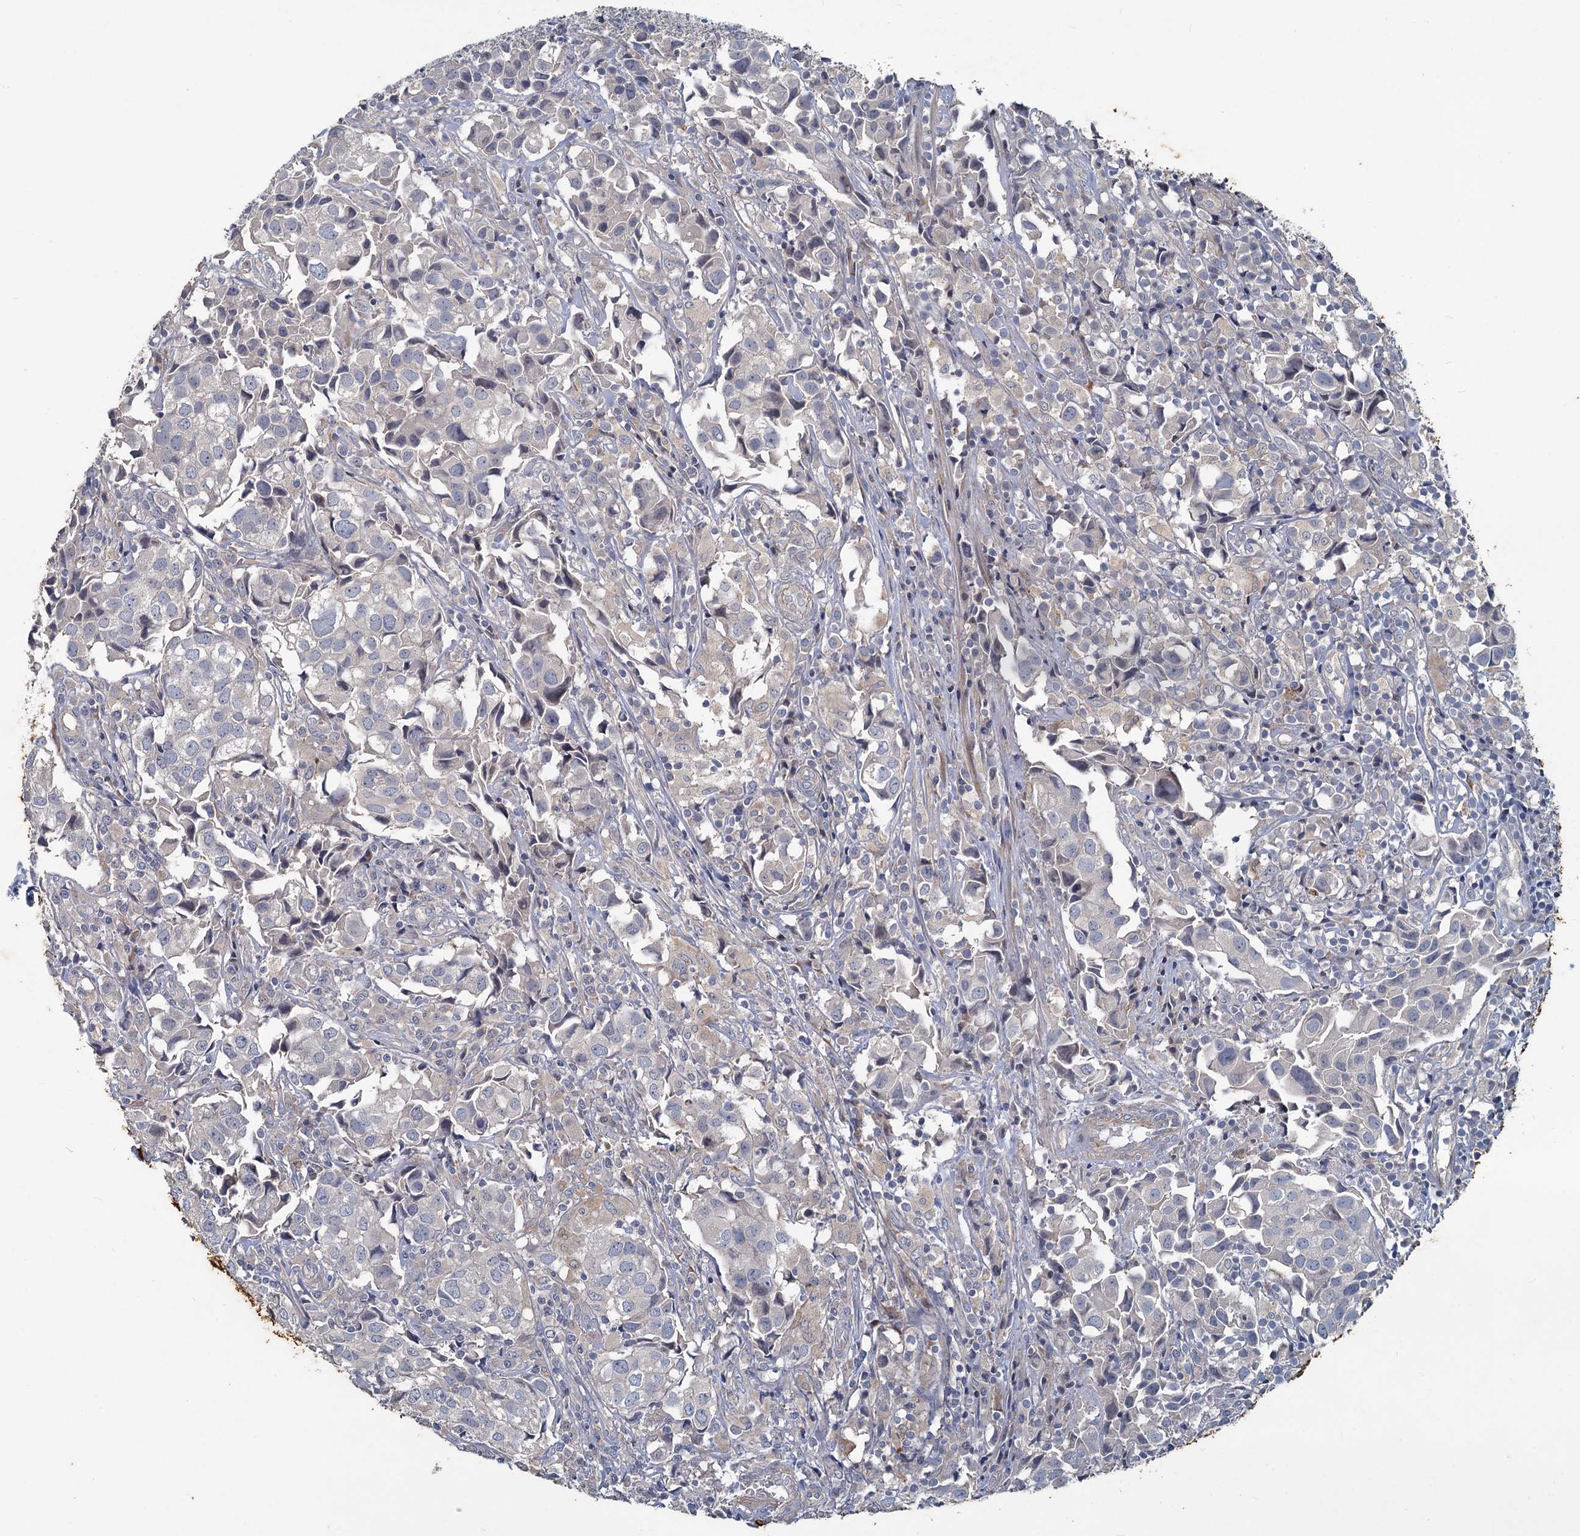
{"staining": {"intensity": "negative", "quantity": "none", "location": "none"}, "tissue": "urothelial cancer", "cell_type": "Tumor cells", "image_type": "cancer", "snomed": [{"axis": "morphology", "description": "Urothelial carcinoma, High grade"}, {"axis": "topography", "description": "Urinary bladder"}], "caption": "Immunohistochemistry (IHC) of human urothelial cancer exhibits no staining in tumor cells. Nuclei are stained in blue.", "gene": "SLC2A7", "patient": {"sex": "female", "age": 75}}